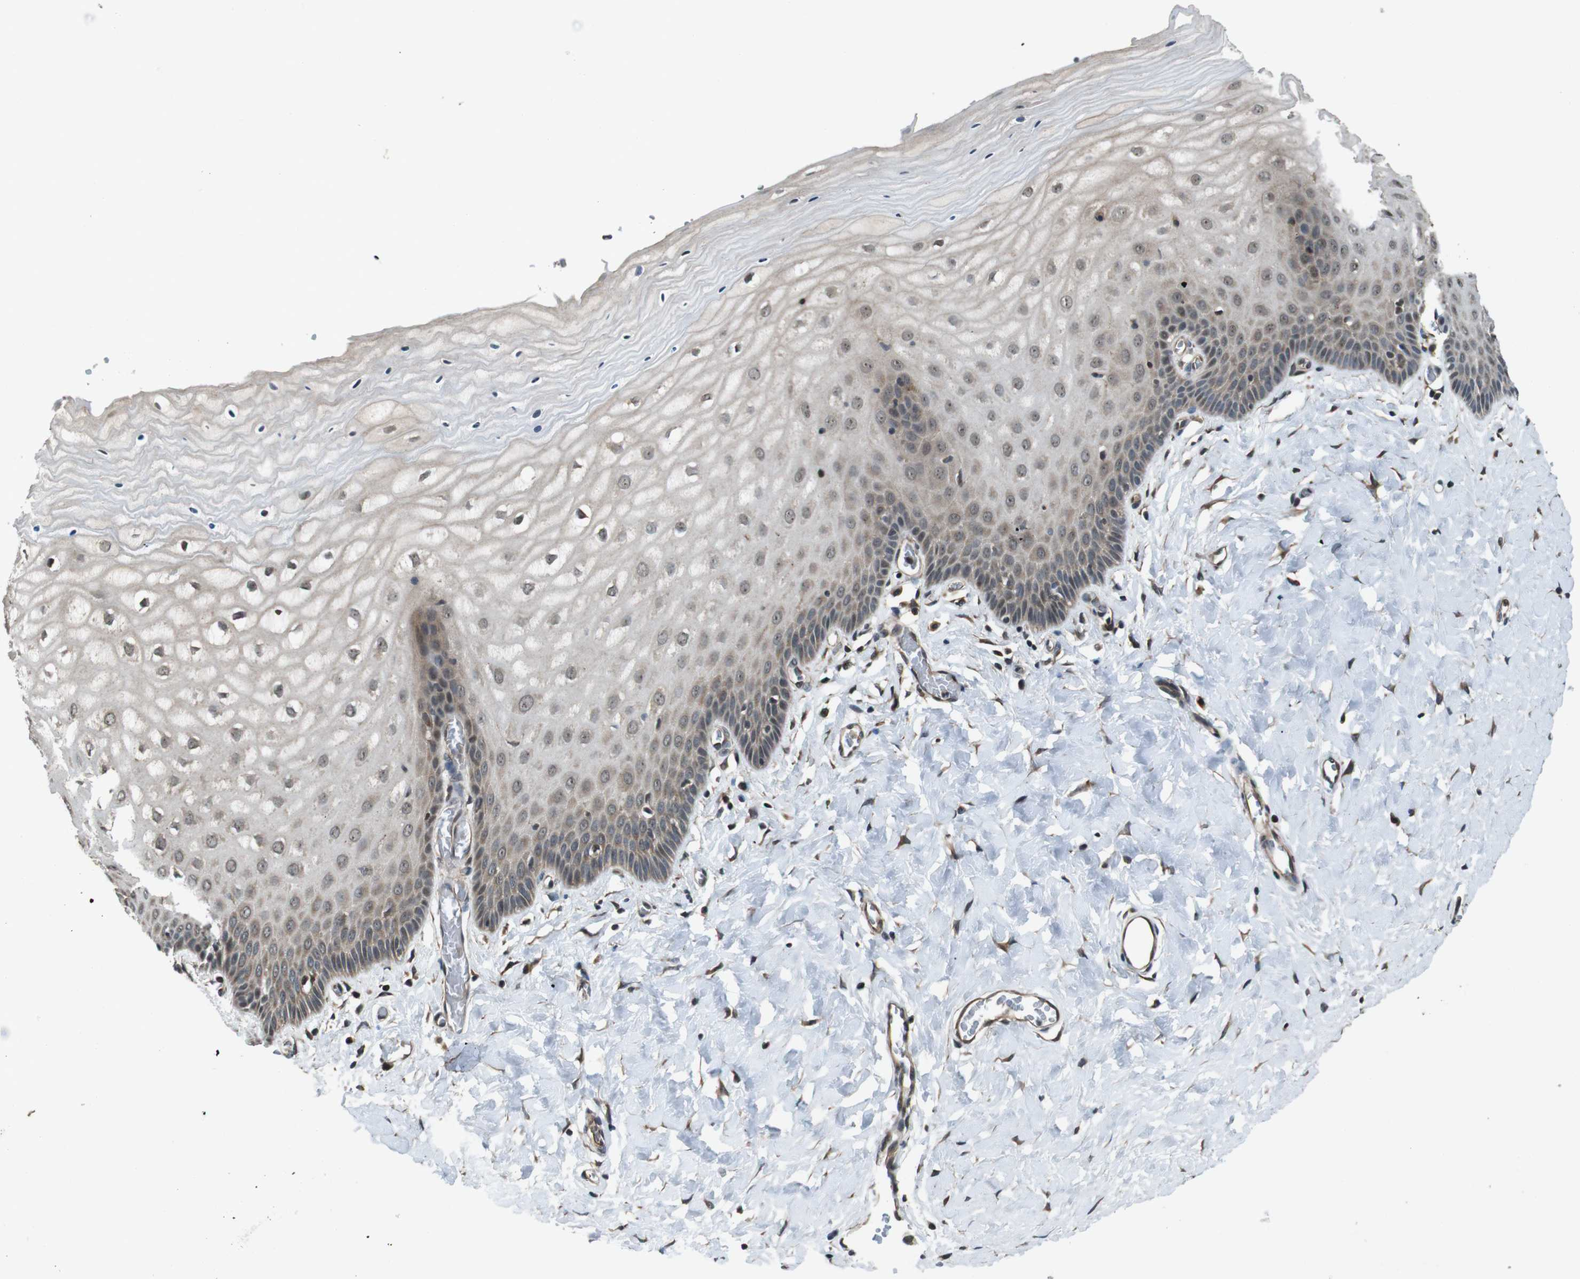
{"staining": {"intensity": "weak", "quantity": "25%-75%", "location": "cytoplasmic/membranous,nuclear"}, "tissue": "cervix", "cell_type": "Glandular cells", "image_type": "normal", "snomed": [{"axis": "morphology", "description": "Normal tissue, NOS"}, {"axis": "topography", "description": "Cervix"}], "caption": "Brown immunohistochemical staining in normal cervix demonstrates weak cytoplasmic/membranous,nuclear positivity in approximately 25%-75% of glandular cells.", "gene": "SOCS1", "patient": {"sex": "female", "age": 55}}